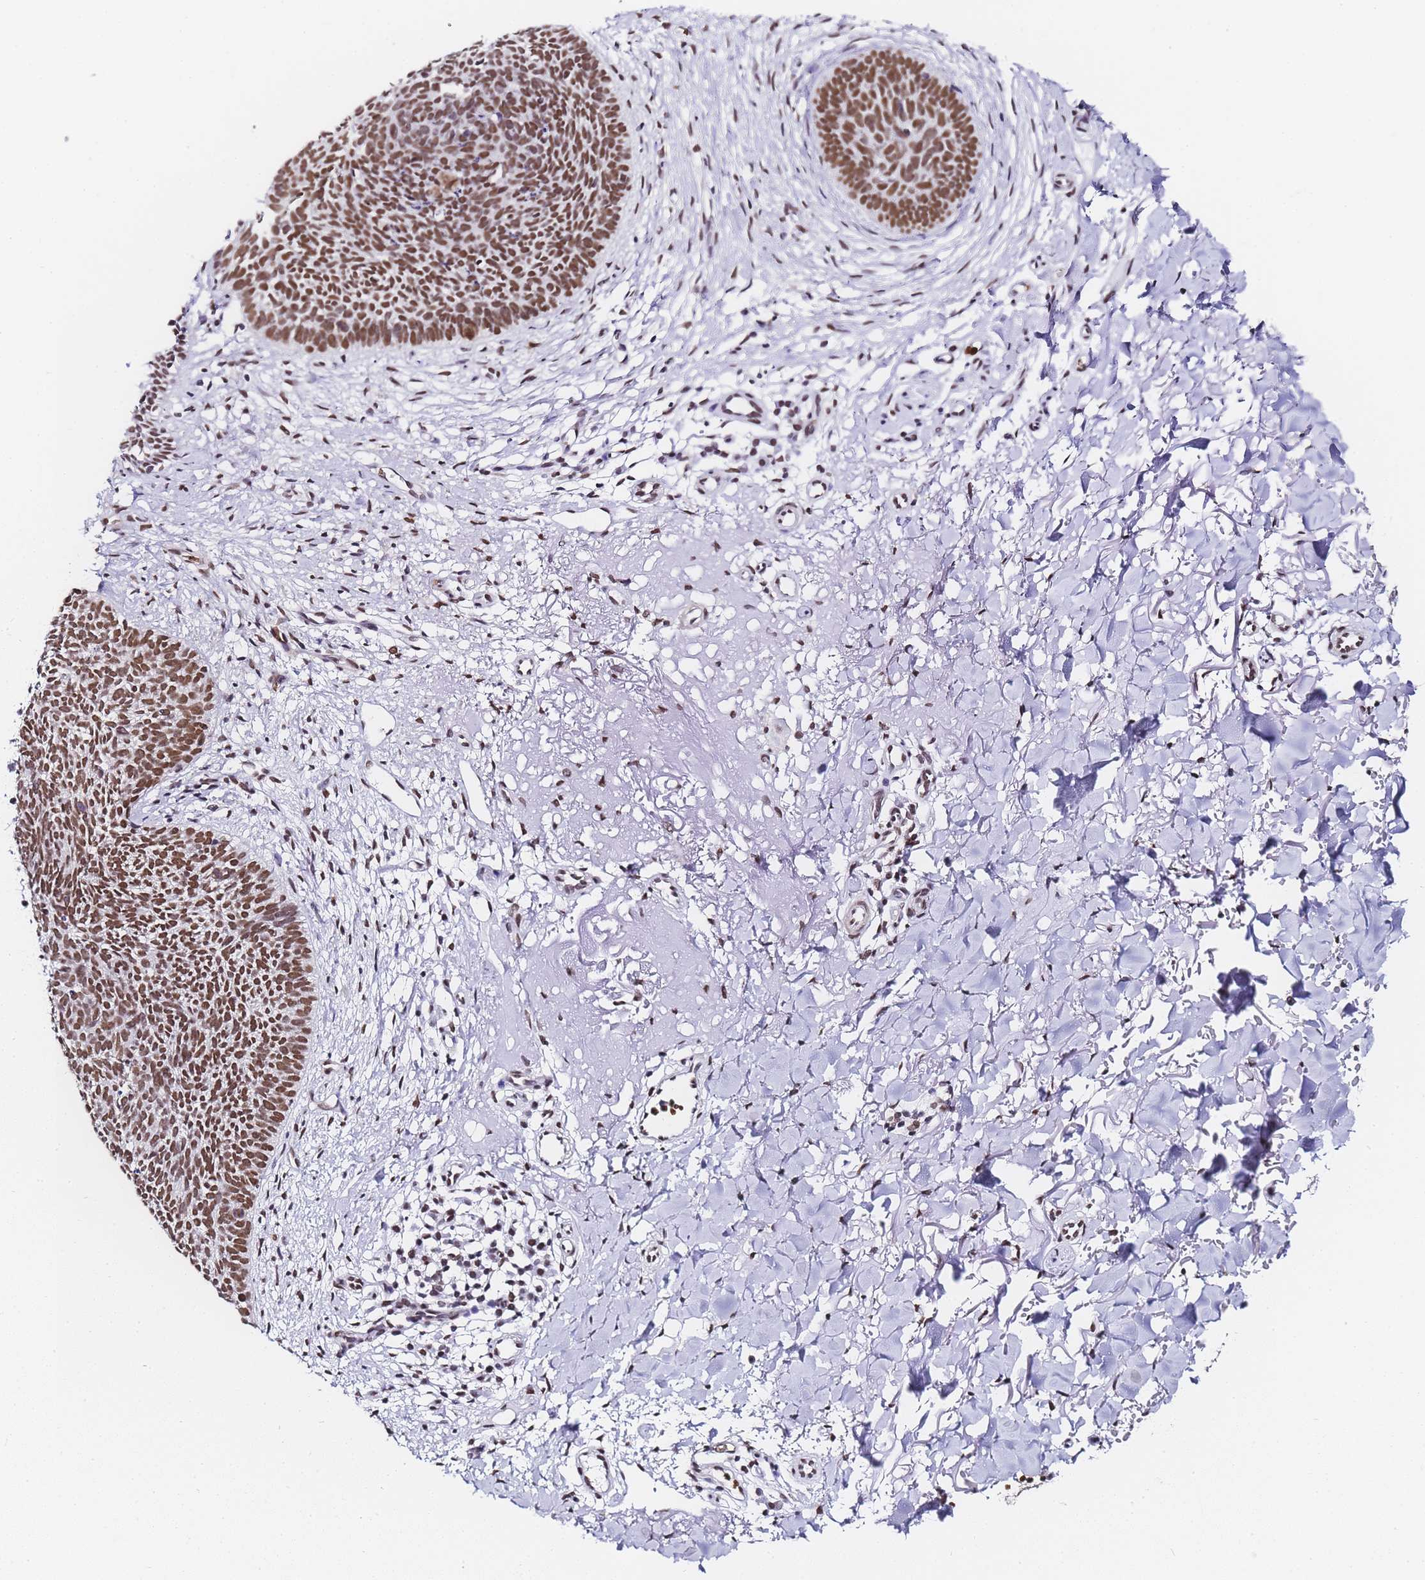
{"staining": {"intensity": "strong", "quantity": ">75%", "location": "nuclear"}, "tissue": "skin cancer", "cell_type": "Tumor cells", "image_type": "cancer", "snomed": [{"axis": "morphology", "description": "Basal cell carcinoma"}, {"axis": "topography", "description": "Skin"}], "caption": "Immunohistochemistry of basal cell carcinoma (skin) reveals high levels of strong nuclear positivity in about >75% of tumor cells.", "gene": "POLR1A", "patient": {"sex": "male", "age": 84}}